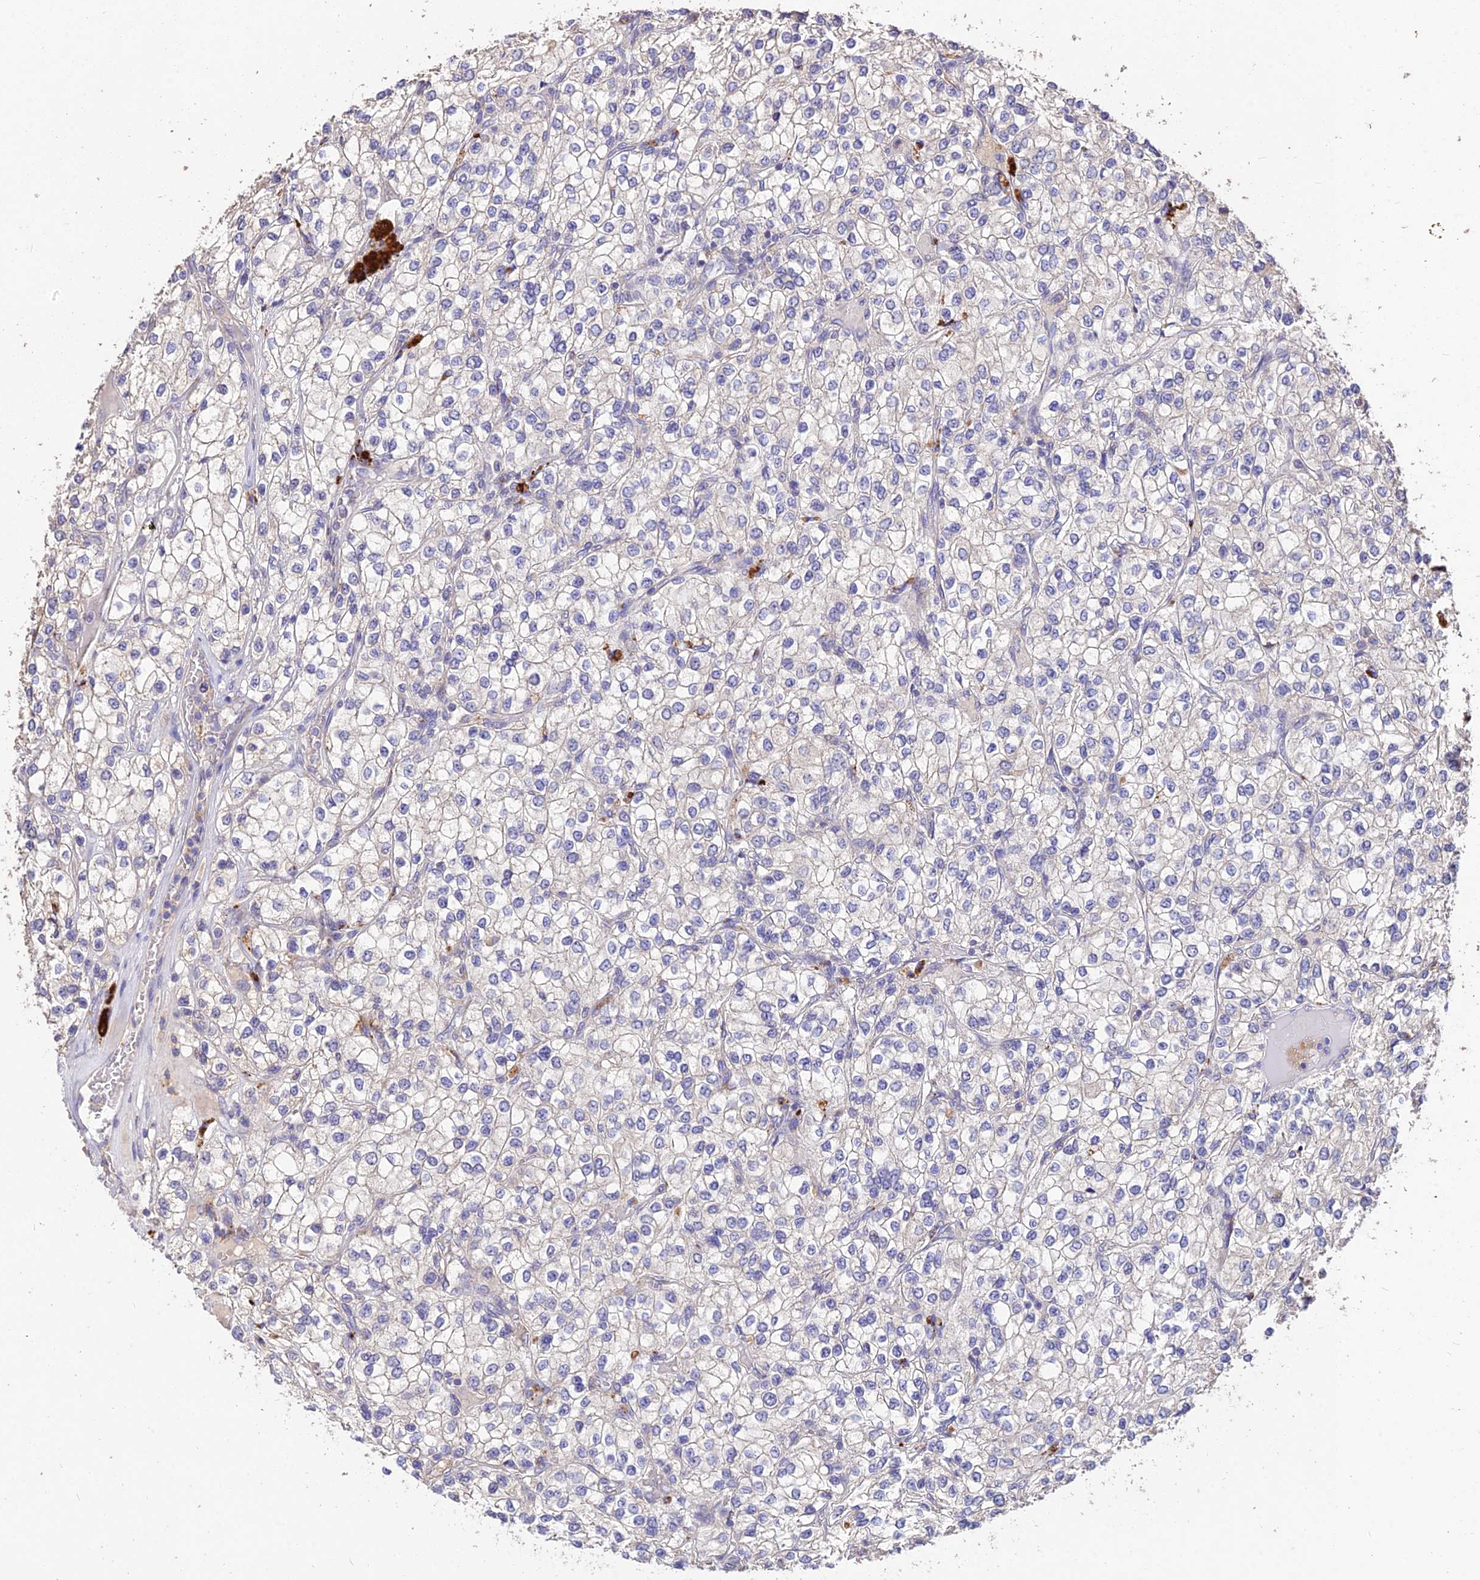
{"staining": {"intensity": "negative", "quantity": "none", "location": "none"}, "tissue": "renal cancer", "cell_type": "Tumor cells", "image_type": "cancer", "snomed": [{"axis": "morphology", "description": "Adenocarcinoma, NOS"}, {"axis": "topography", "description": "Kidney"}], "caption": "A histopathology image of human adenocarcinoma (renal) is negative for staining in tumor cells.", "gene": "SDHD", "patient": {"sex": "male", "age": 80}}